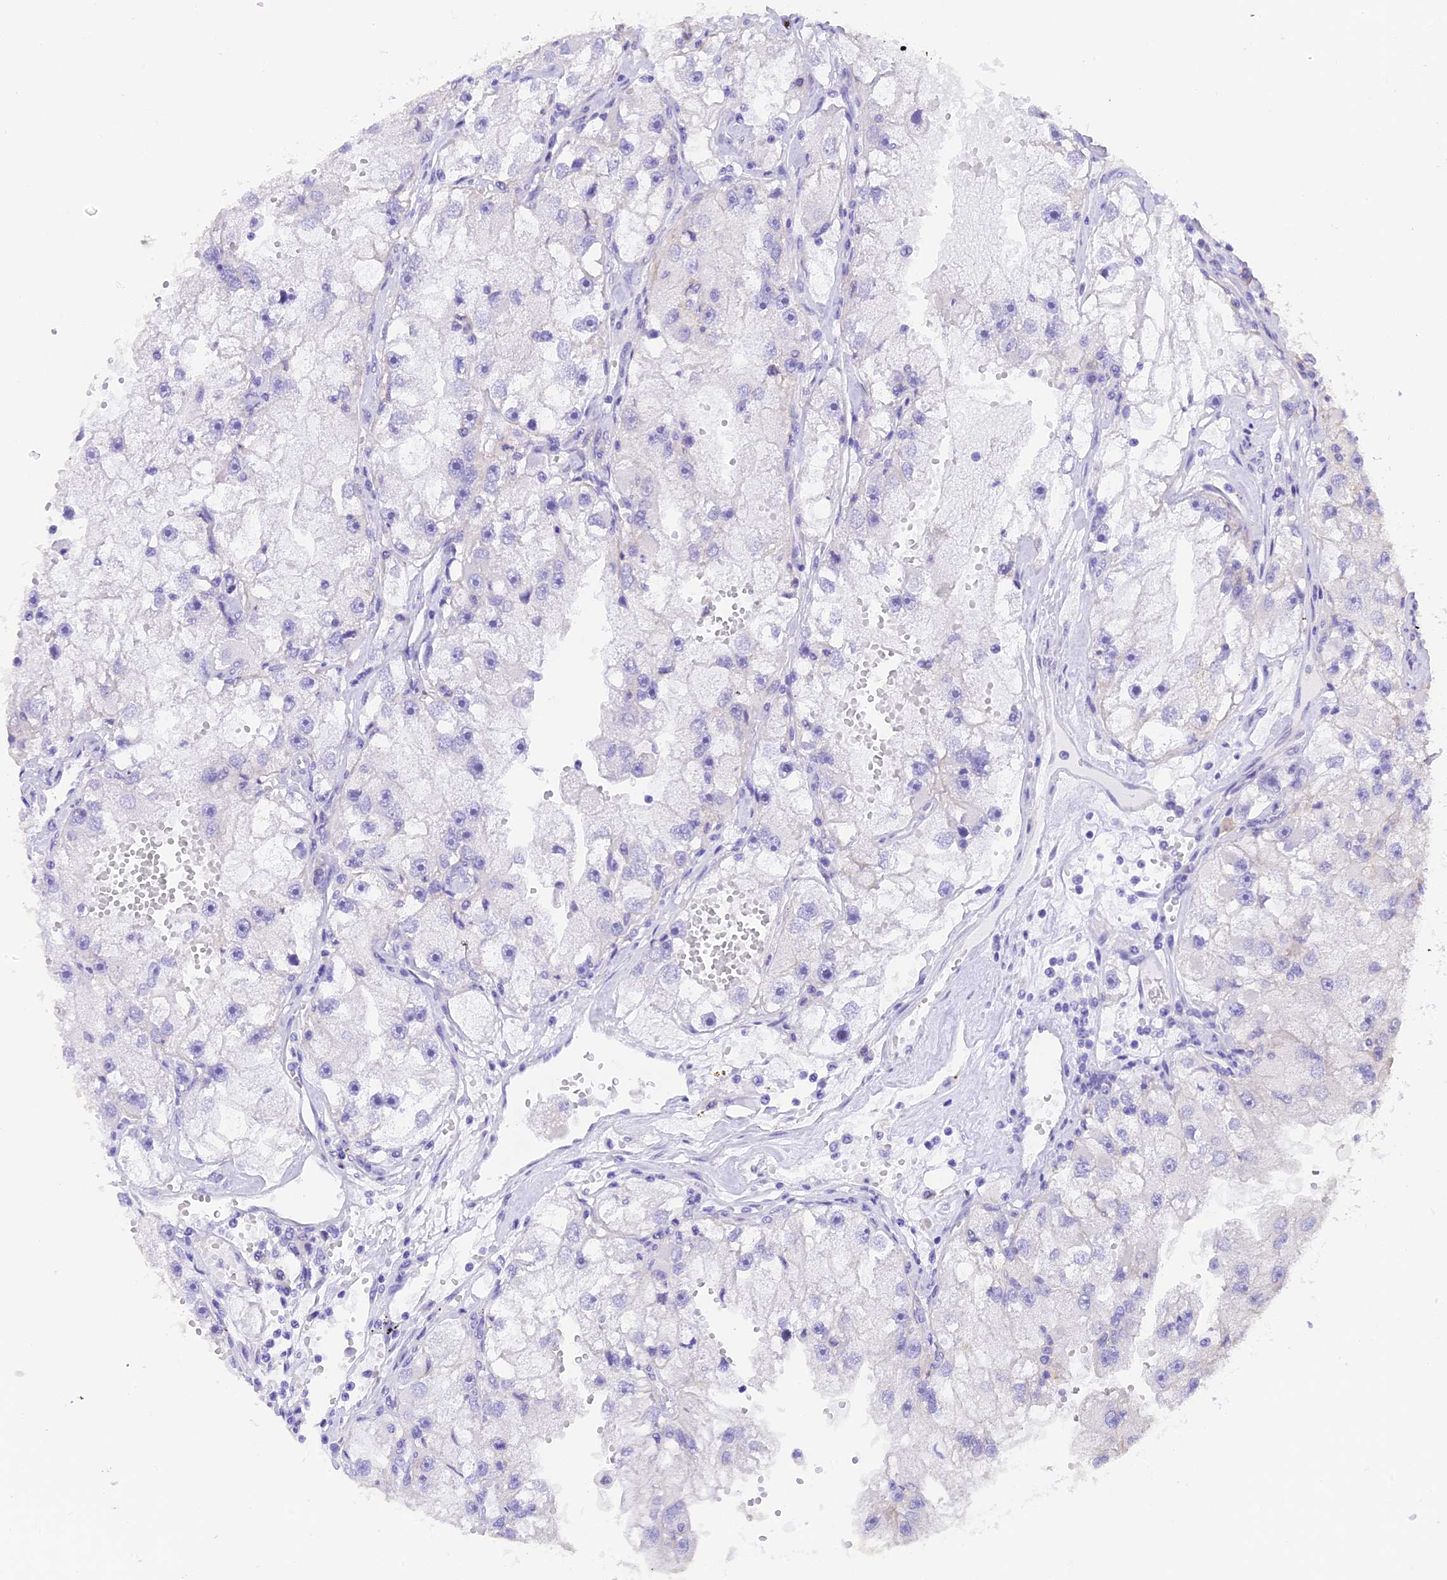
{"staining": {"intensity": "negative", "quantity": "none", "location": "none"}, "tissue": "renal cancer", "cell_type": "Tumor cells", "image_type": "cancer", "snomed": [{"axis": "morphology", "description": "Adenocarcinoma, NOS"}, {"axis": "topography", "description": "Kidney"}], "caption": "Human adenocarcinoma (renal) stained for a protein using immunohistochemistry demonstrates no expression in tumor cells.", "gene": "COL6A5", "patient": {"sex": "male", "age": 63}}